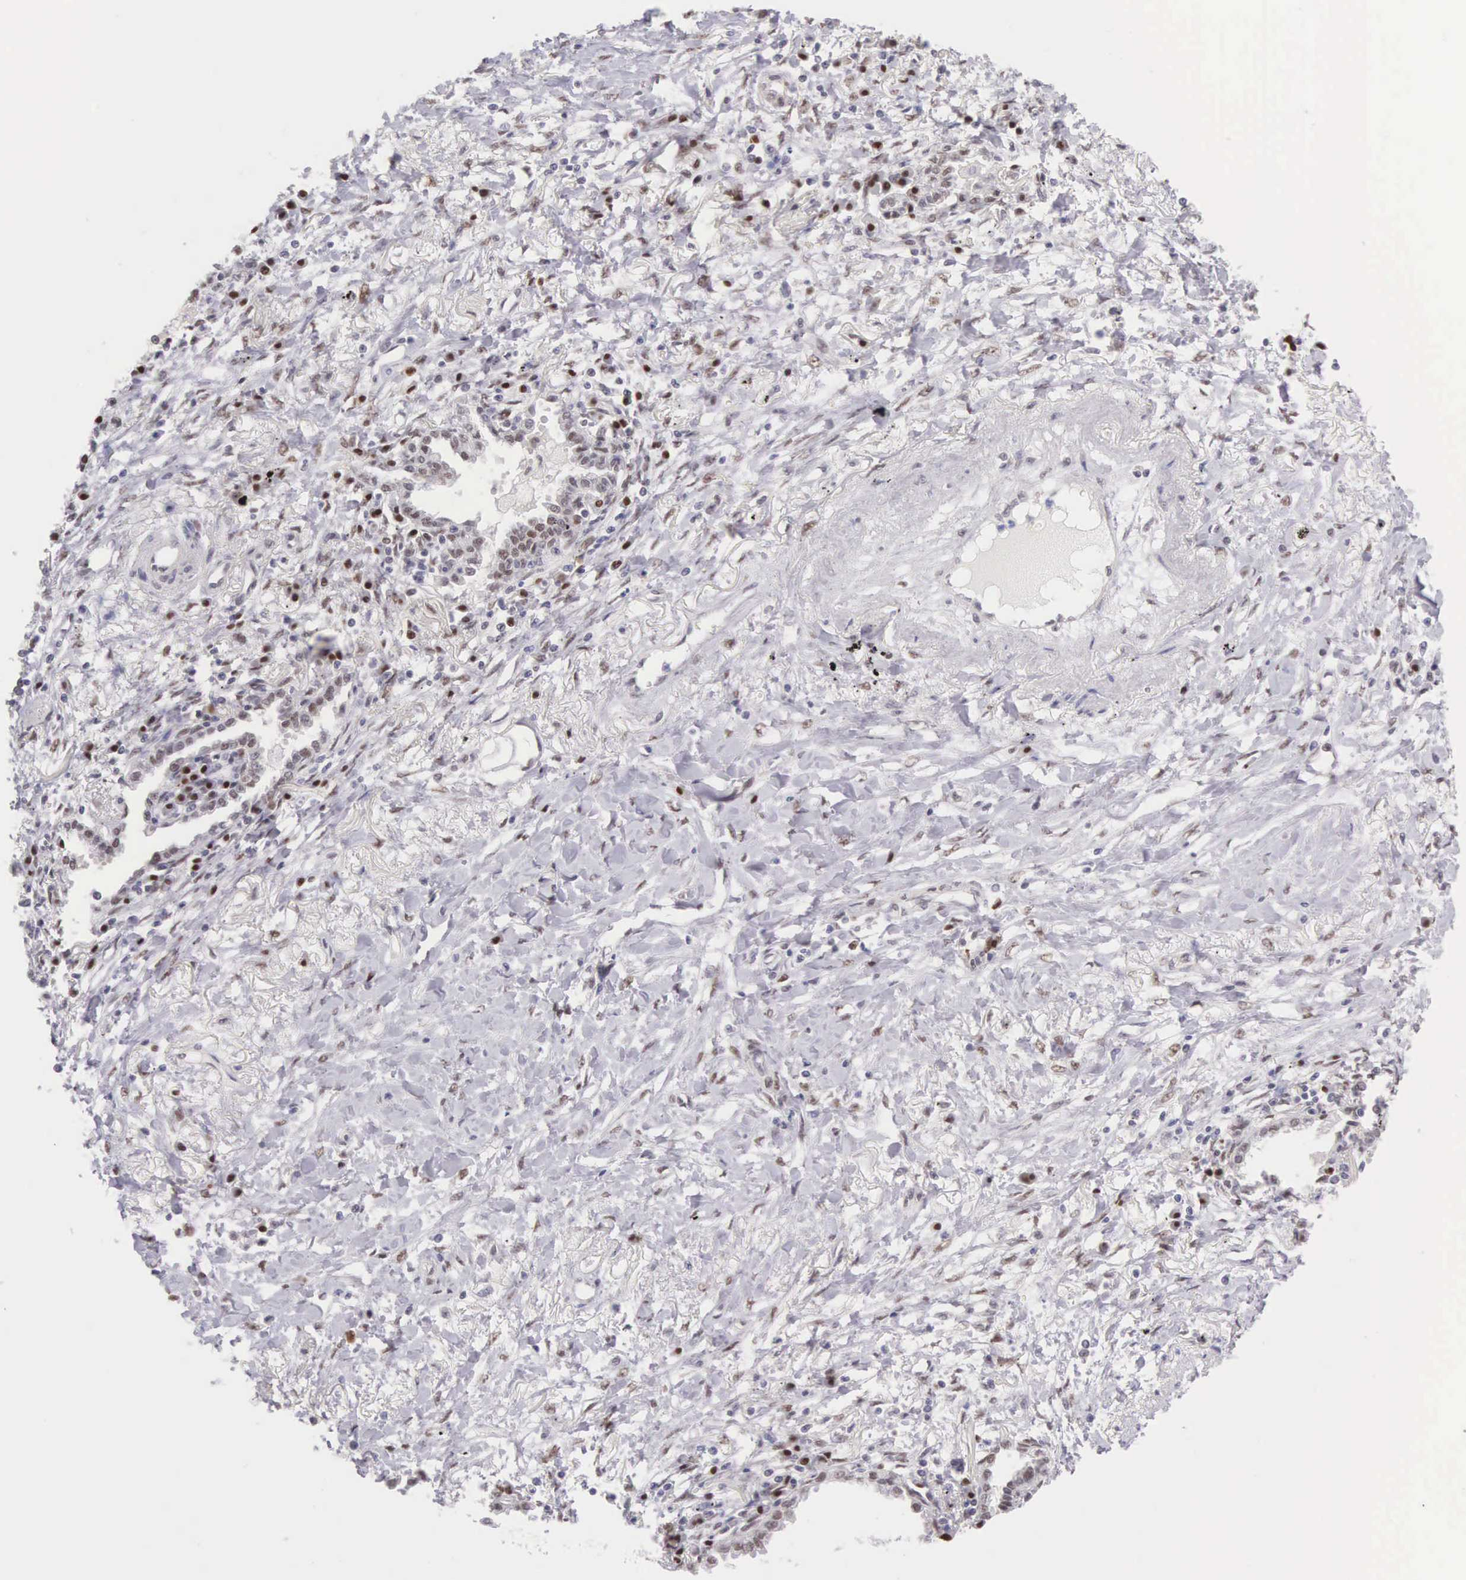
{"staining": {"intensity": "moderate", "quantity": "25%-75%", "location": "nuclear"}, "tissue": "lung cancer", "cell_type": "Tumor cells", "image_type": "cancer", "snomed": [{"axis": "morphology", "description": "Adenocarcinoma, NOS"}, {"axis": "topography", "description": "Lung"}], "caption": "Immunohistochemistry (IHC) photomicrograph of neoplastic tissue: human lung cancer stained using immunohistochemistry (IHC) exhibits medium levels of moderate protein expression localized specifically in the nuclear of tumor cells, appearing as a nuclear brown color.", "gene": "CCDC117", "patient": {"sex": "male", "age": 60}}